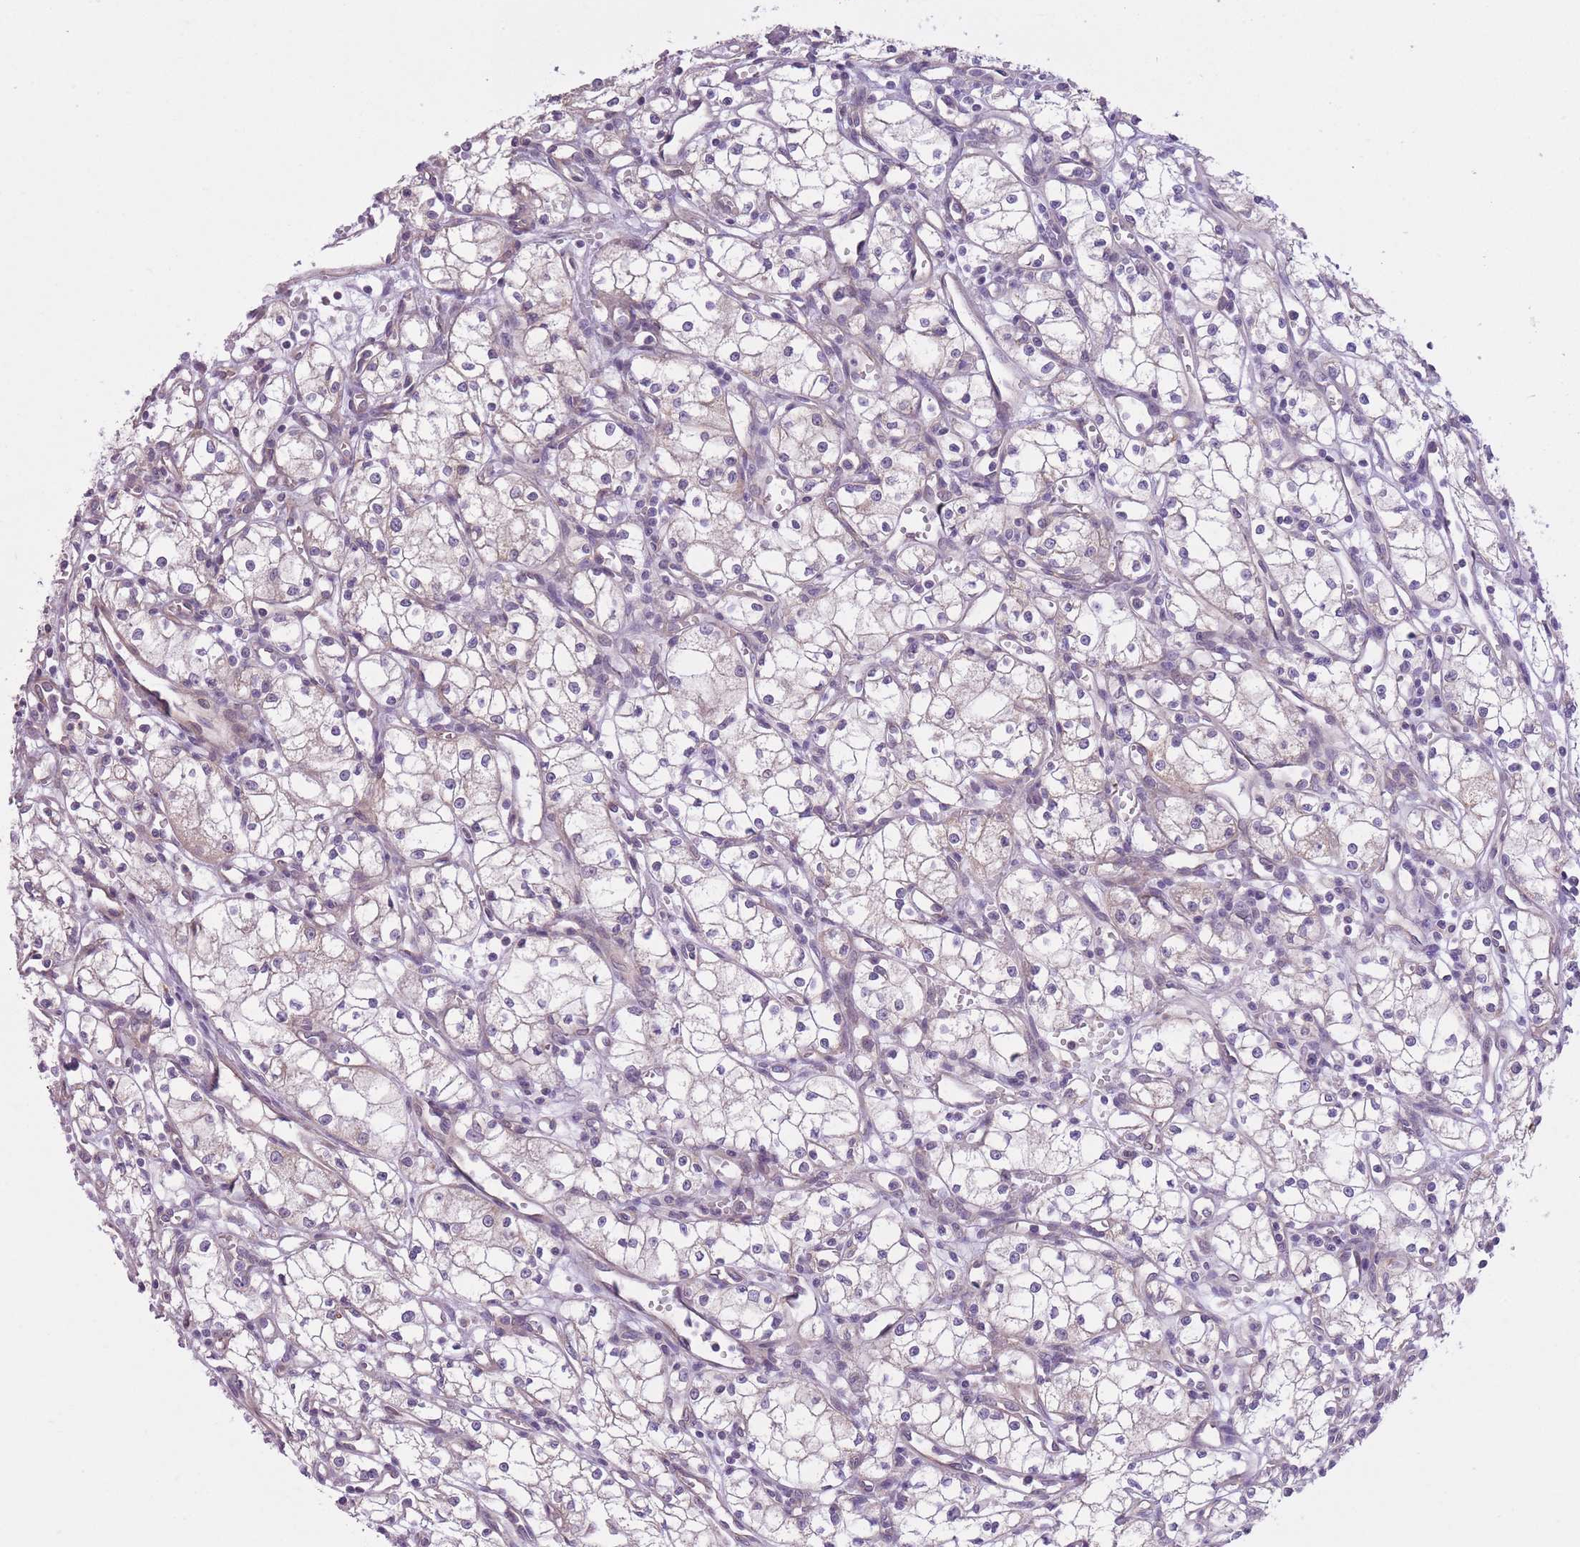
{"staining": {"intensity": "weak", "quantity": "25%-75%", "location": "cytoplasmic/membranous"}, "tissue": "renal cancer", "cell_type": "Tumor cells", "image_type": "cancer", "snomed": [{"axis": "morphology", "description": "Adenocarcinoma, NOS"}, {"axis": "topography", "description": "Kidney"}], "caption": "Renal adenocarcinoma stained with DAB IHC displays low levels of weak cytoplasmic/membranous positivity in about 25%-75% of tumor cells. The staining was performed using DAB, with brown indicating positive protein expression. Nuclei are stained blue with hematoxylin.", "gene": "REV1", "patient": {"sex": "male", "age": 59}}